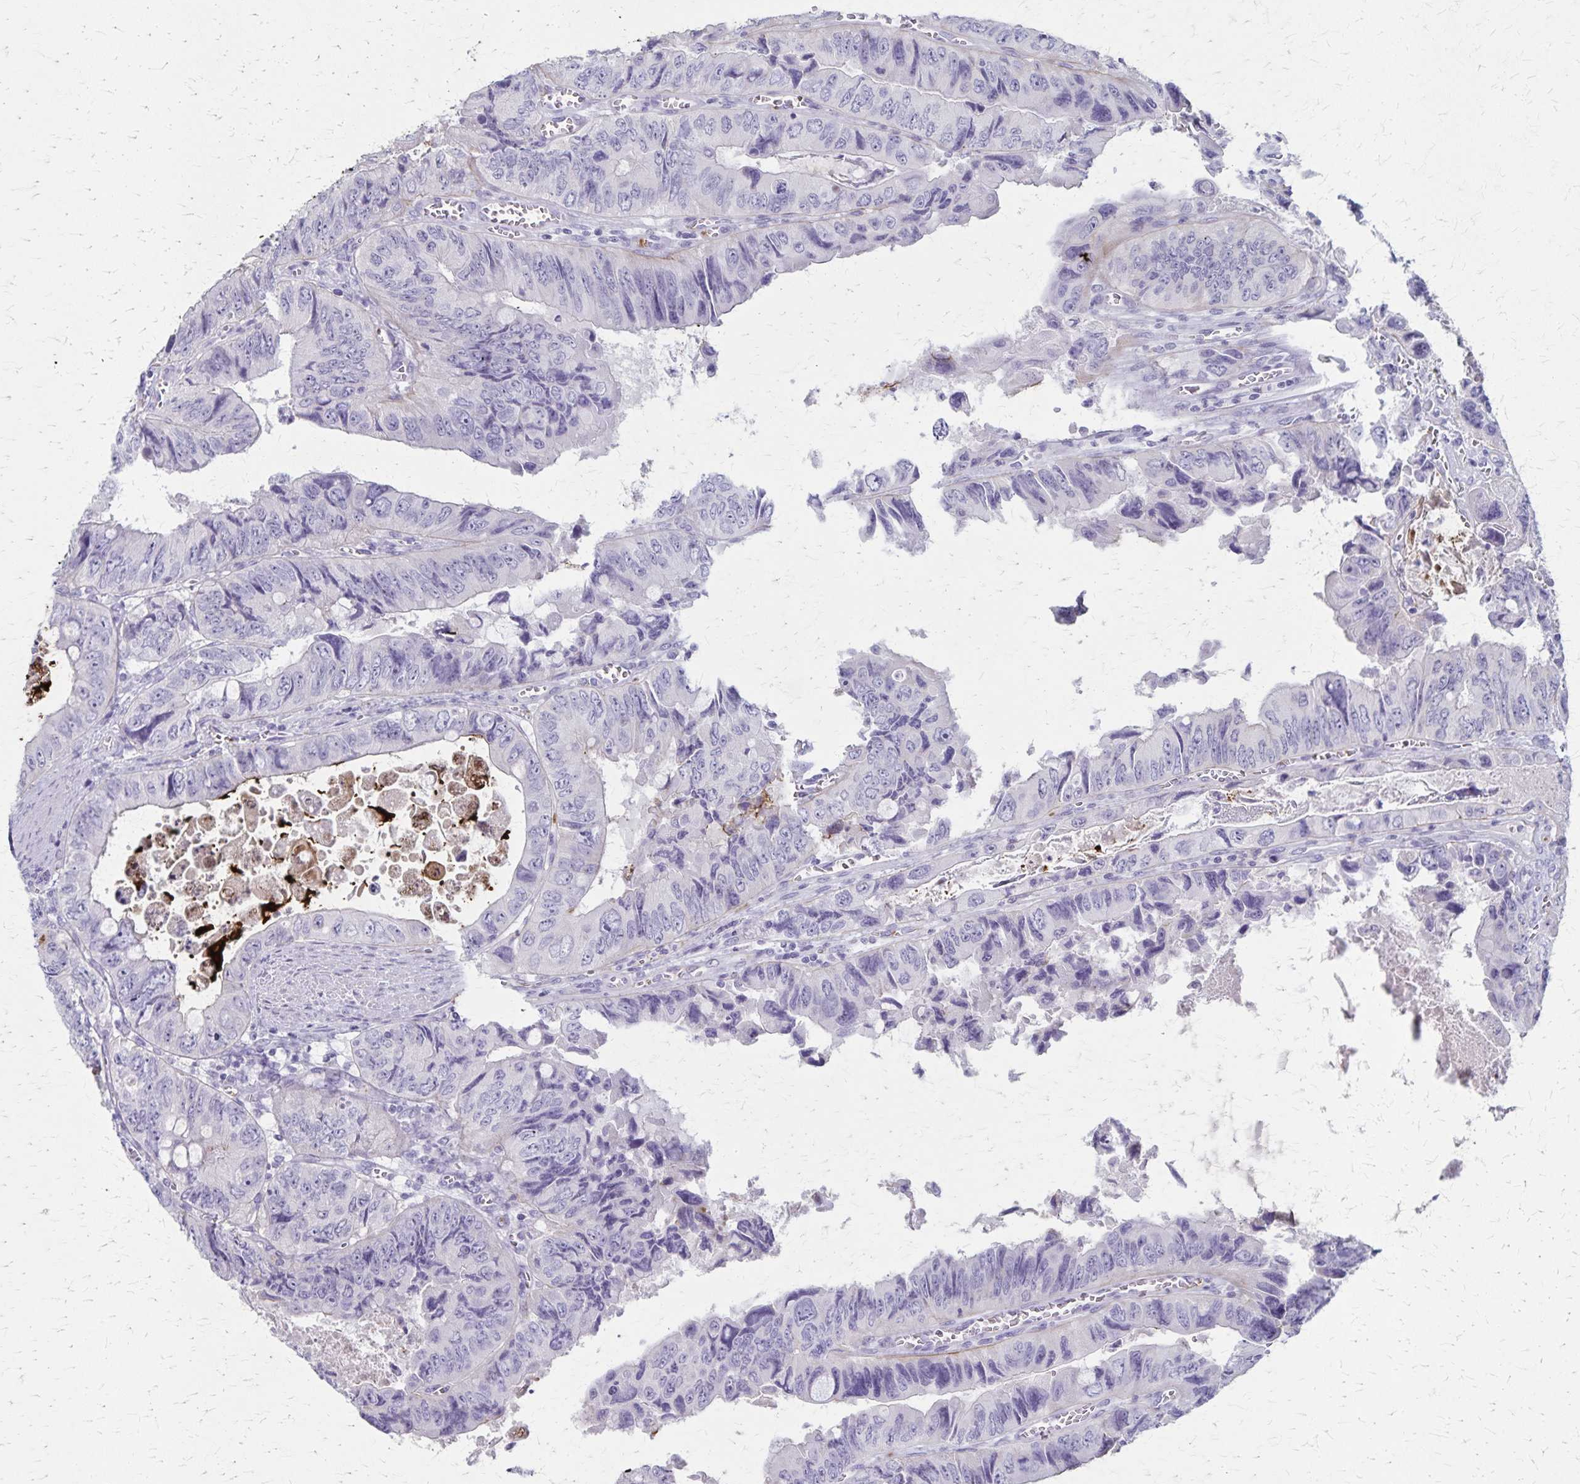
{"staining": {"intensity": "negative", "quantity": "none", "location": "none"}, "tissue": "colorectal cancer", "cell_type": "Tumor cells", "image_type": "cancer", "snomed": [{"axis": "morphology", "description": "Adenocarcinoma, NOS"}, {"axis": "topography", "description": "Colon"}], "caption": "High power microscopy image of an immunohistochemistry image of colorectal cancer, revealing no significant staining in tumor cells.", "gene": "RASL10B", "patient": {"sex": "female", "age": 84}}